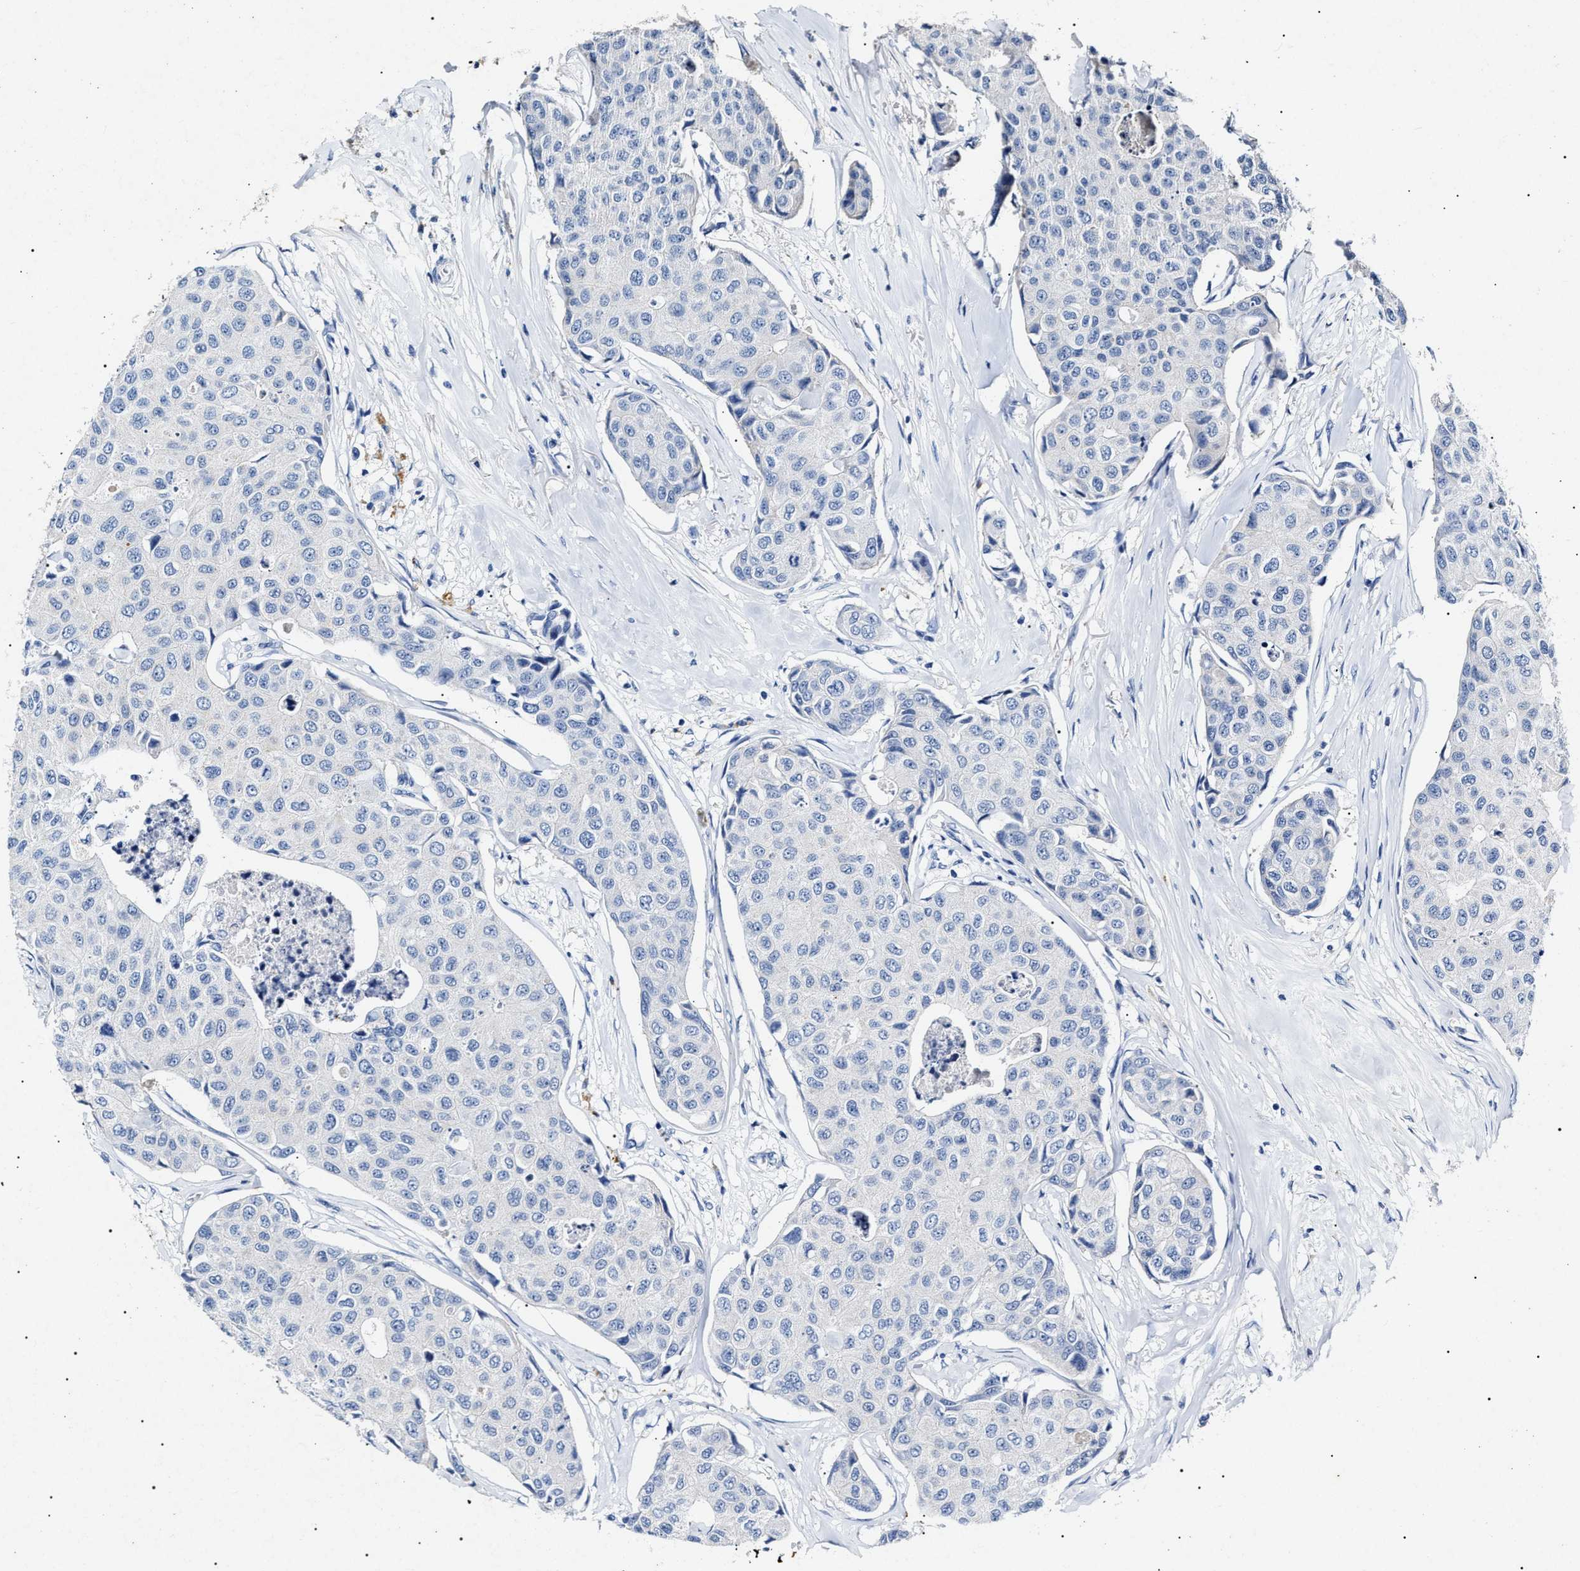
{"staining": {"intensity": "negative", "quantity": "none", "location": "none"}, "tissue": "breast cancer", "cell_type": "Tumor cells", "image_type": "cancer", "snomed": [{"axis": "morphology", "description": "Duct carcinoma"}, {"axis": "topography", "description": "Breast"}], "caption": "Immunohistochemistry of invasive ductal carcinoma (breast) shows no staining in tumor cells.", "gene": "LRRC8E", "patient": {"sex": "female", "age": 80}}